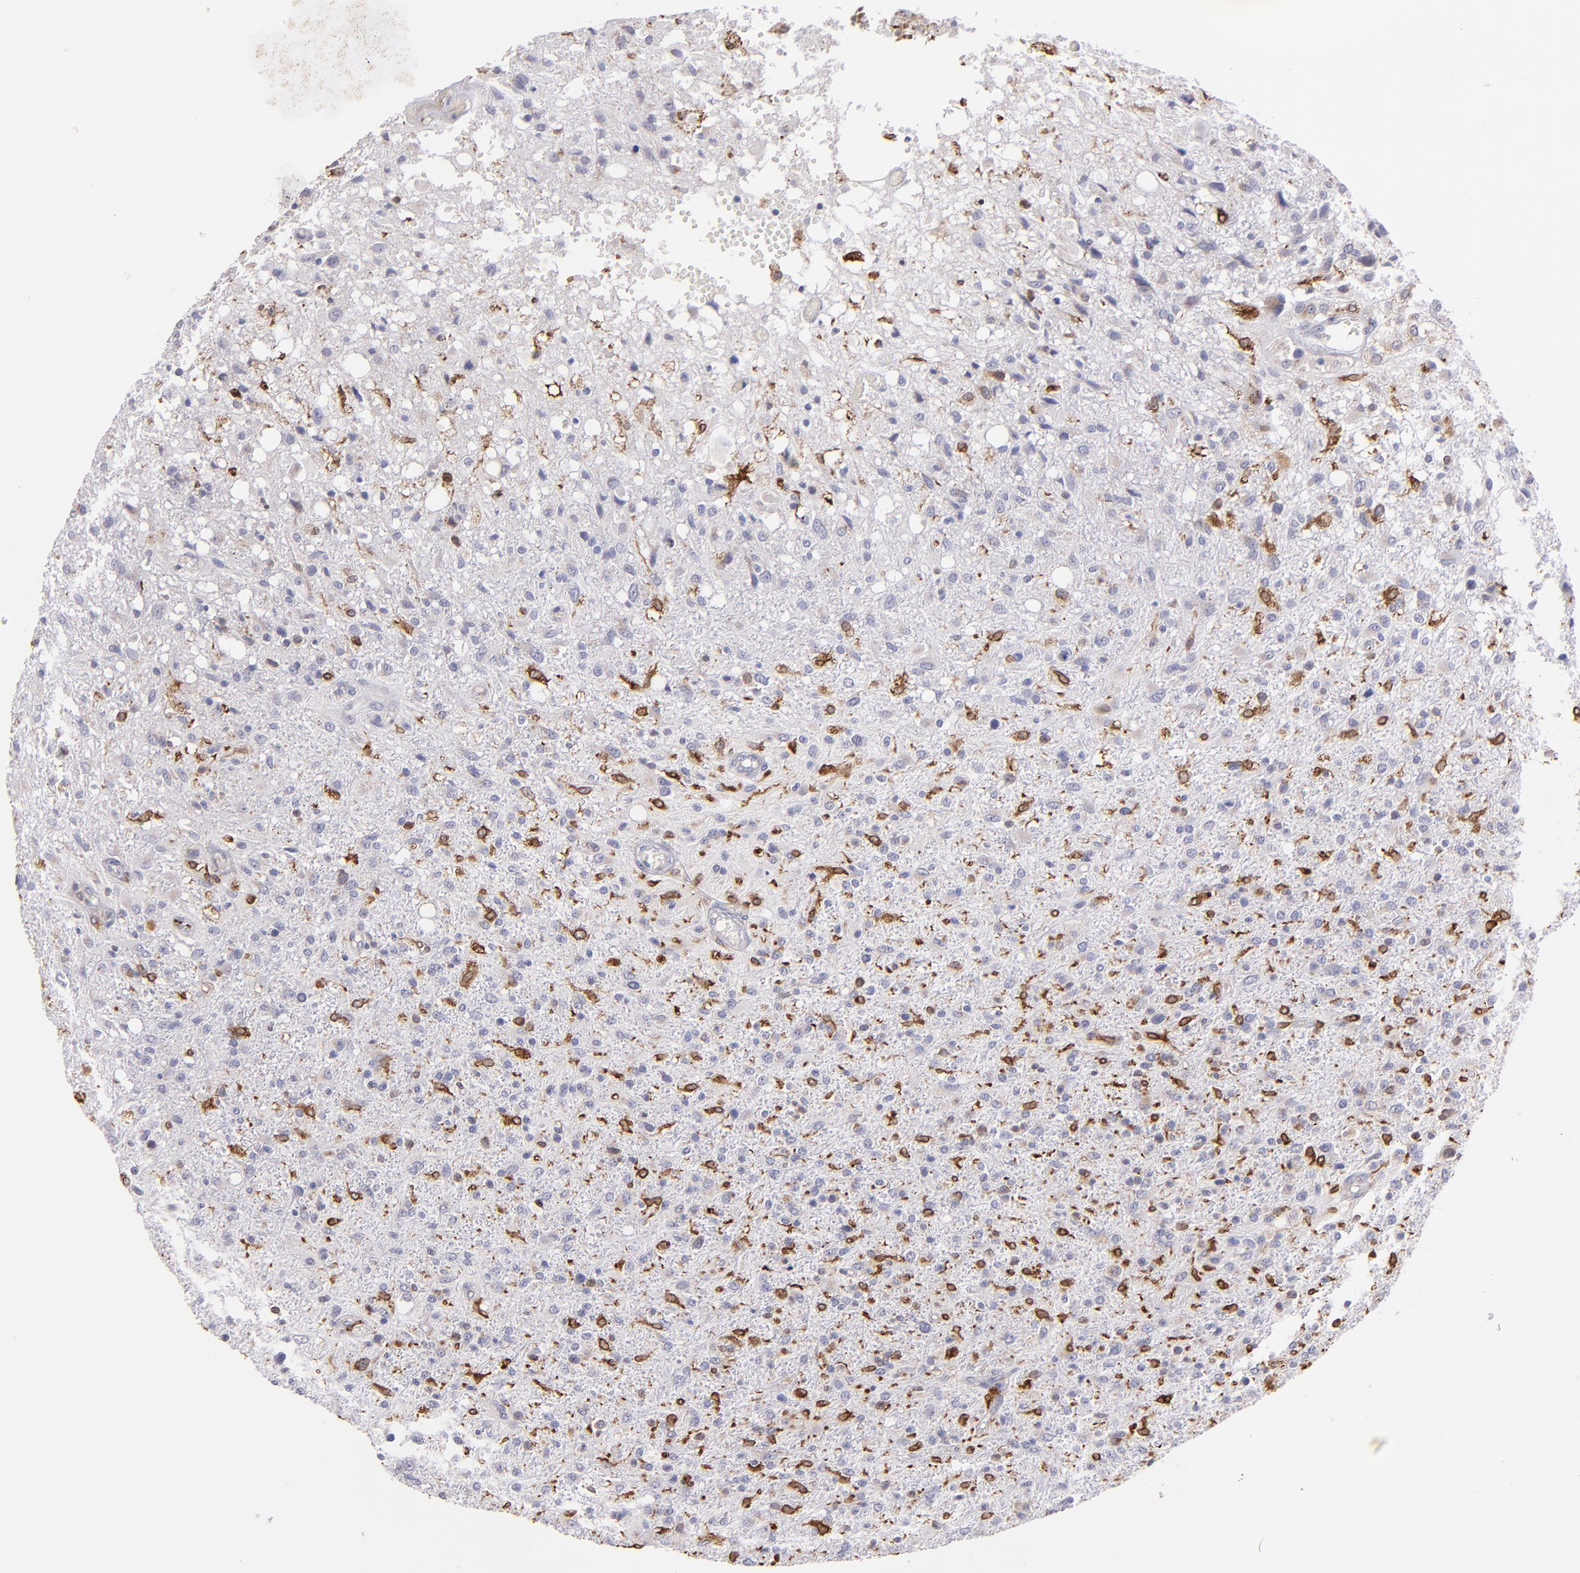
{"staining": {"intensity": "strong", "quantity": "<25%", "location": "cytoplasmic/membranous,nuclear"}, "tissue": "glioma", "cell_type": "Tumor cells", "image_type": "cancer", "snomed": [{"axis": "morphology", "description": "Glioma, malignant, High grade"}, {"axis": "topography", "description": "Cerebral cortex"}], "caption": "Protein expression analysis of human glioma reveals strong cytoplasmic/membranous and nuclear staining in about <25% of tumor cells. (IHC, brightfield microscopy, high magnification).", "gene": "PTGS1", "patient": {"sex": "male", "age": 76}}